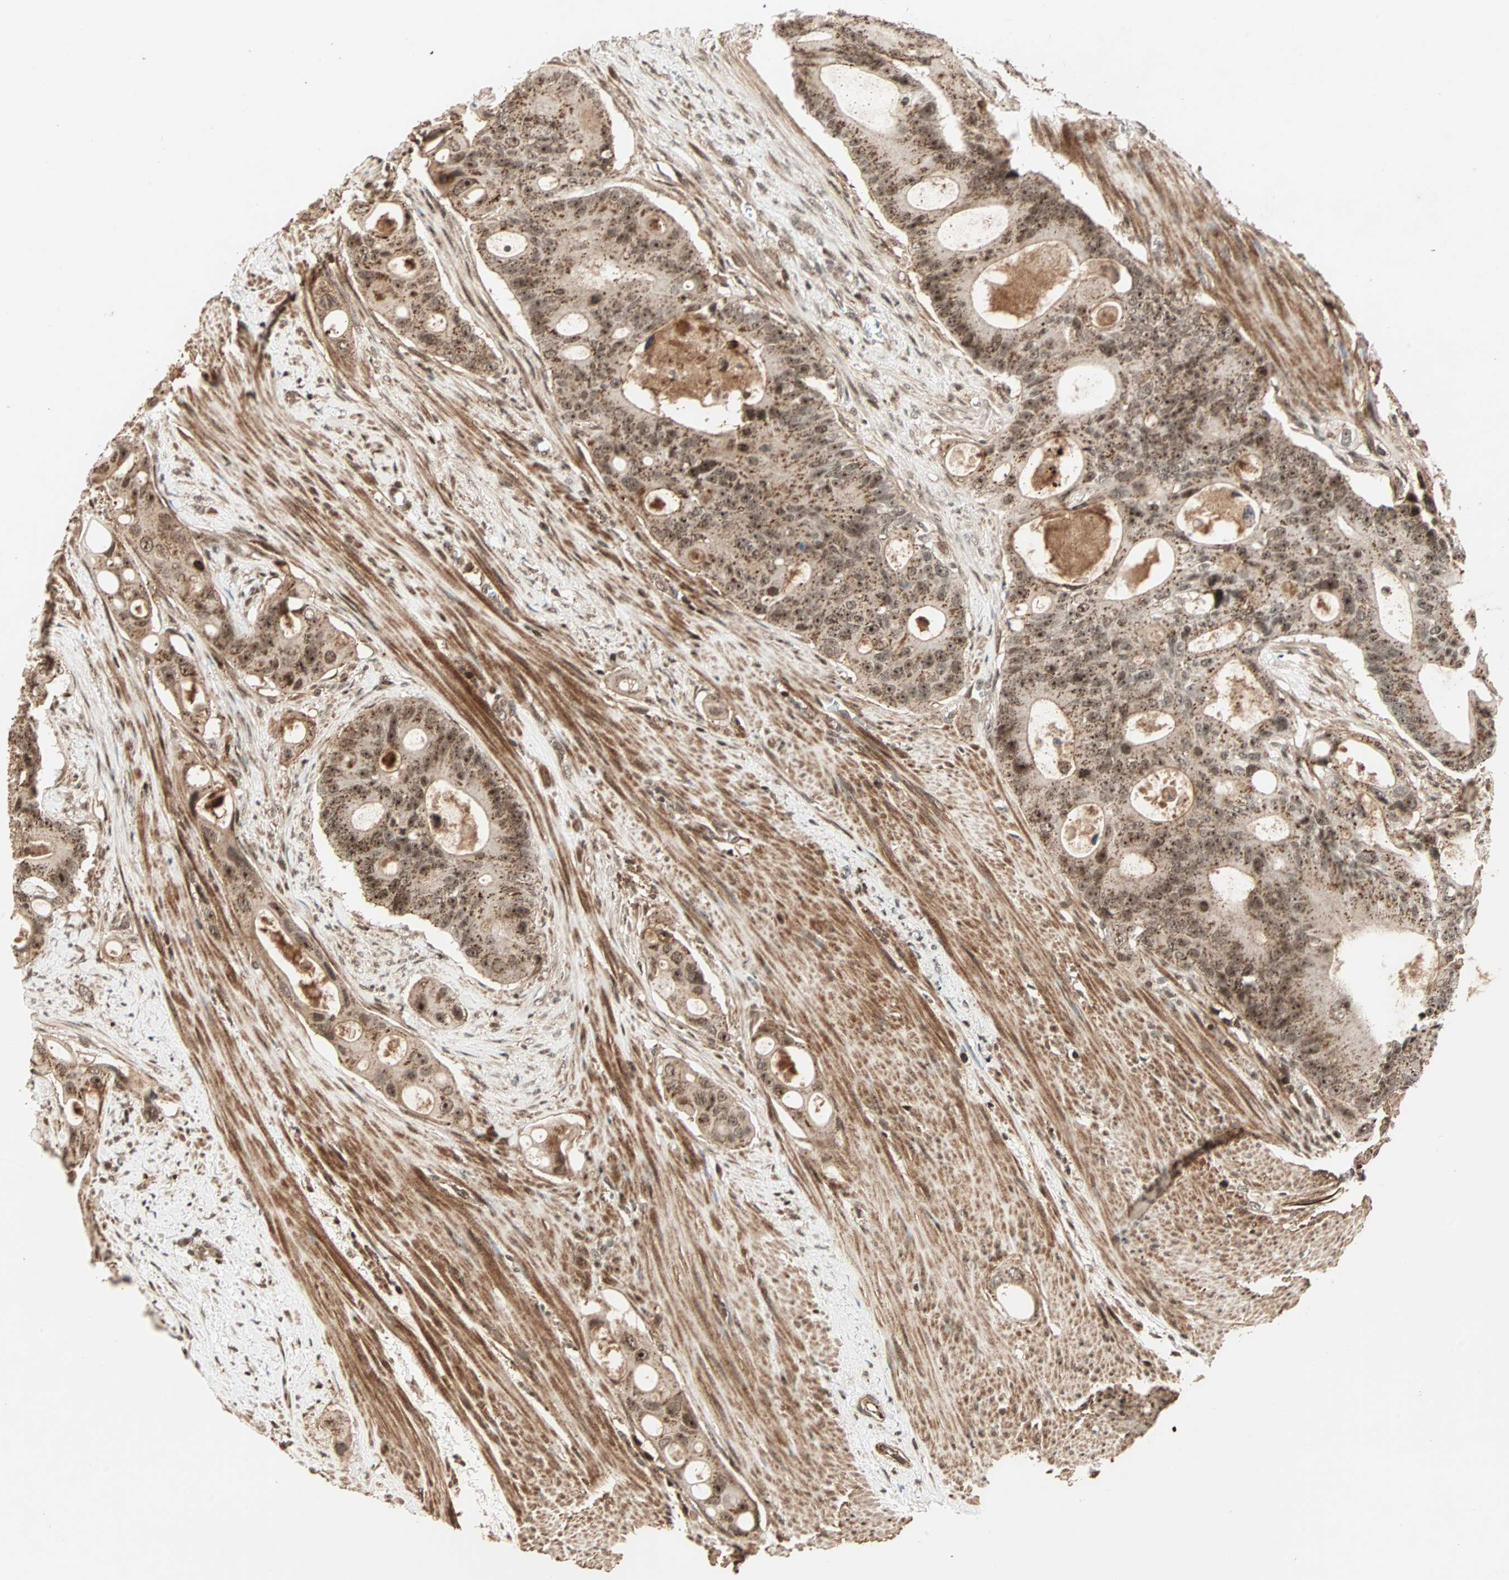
{"staining": {"intensity": "strong", "quantity": ">75%", "location": "cytoplasmic/membranous,nuclear"}, "tissue": "colorectal cancer", "cell_type": "Tumor cells", "image_type": "cancer", "snomed": [{"axis": "morphology", "description": "Adenocarcinoma, NOS"}, {"axis": "topography", "description": "Colon"}], "caption": "Approximately >75% of tumor cells in human colorectal adenocarcinoma exhibit strong cytoplasmic/membranous and nuclear protein expression as visualized by brown immunohistochemical staining.", "gene": "ZBED9", "patient": {"sex": "female", "age": 57}}